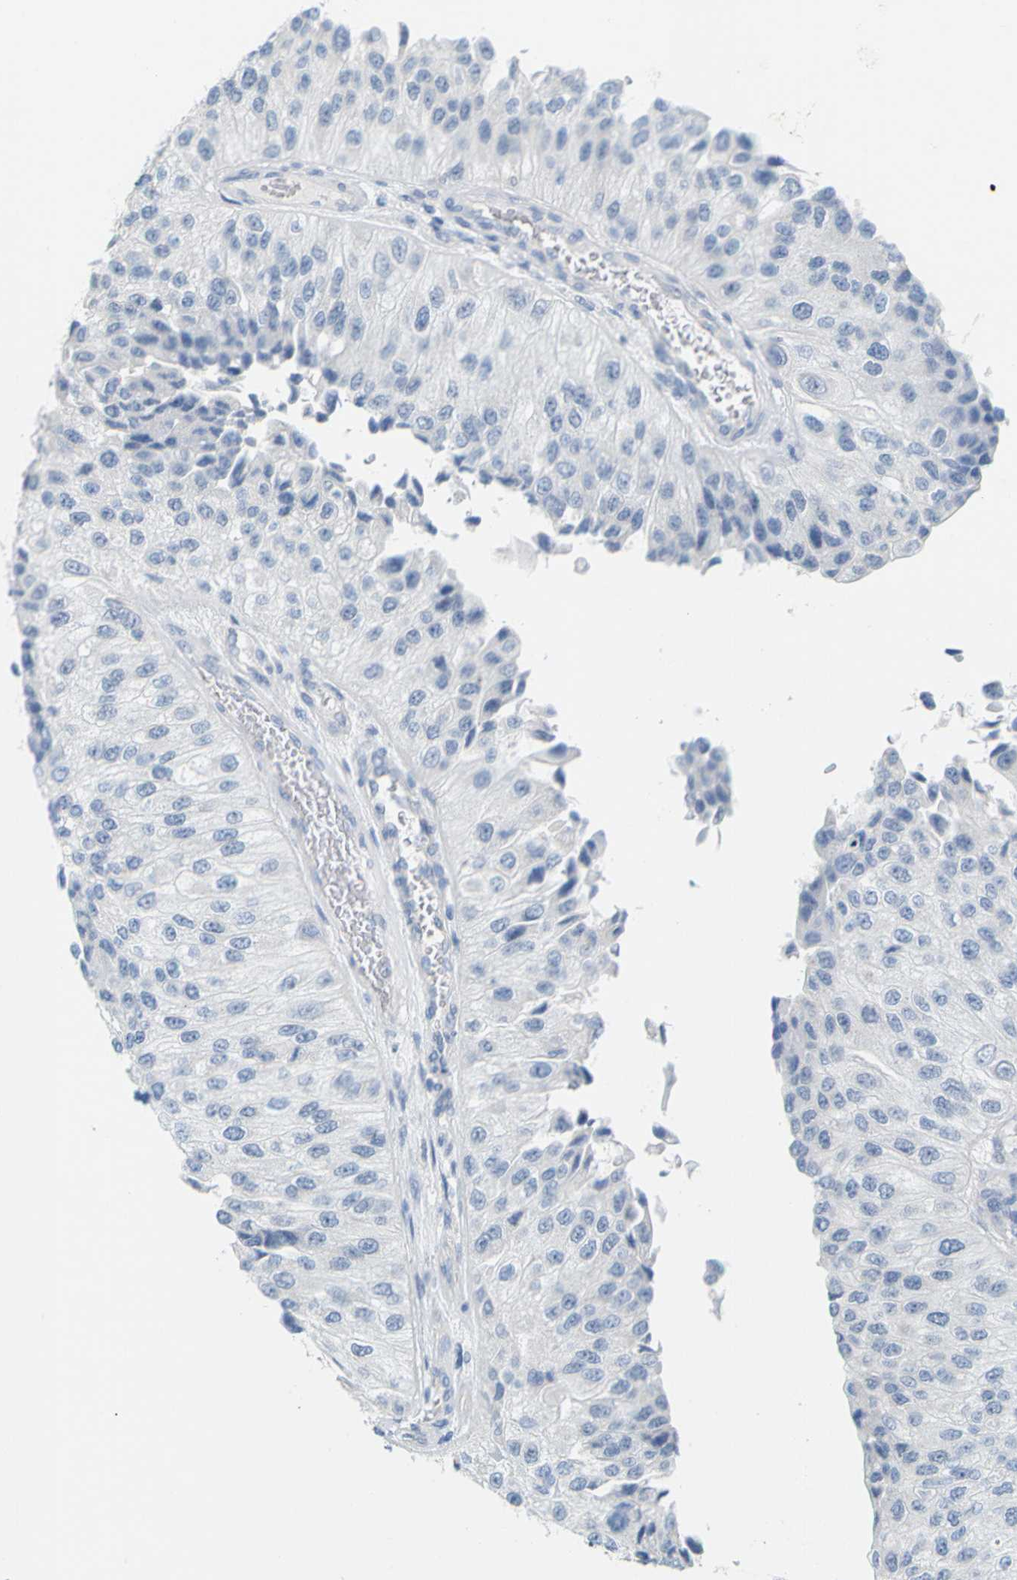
{"staining": {"intensity": "negative", "quantity": "none", "location": "none"}, "tissue": "urothelial cancer", "cell_type": "Tumor cells", "image_type": "cancer", "snomed": [{"axis": "morphology", "description": "Urothelial carcinoma, High grade"}, {"axis": "topography", "description": "Kidney"}, {"axis": "topography", "description": "Urinary bladder"}], "caption": "This is an immunohistochemistry image of urothelial carcinoma (high-grade). There is no expression in tumor cells.", "gene": "OPN1SW", "patient": {"sex": "male", "age": 77}}